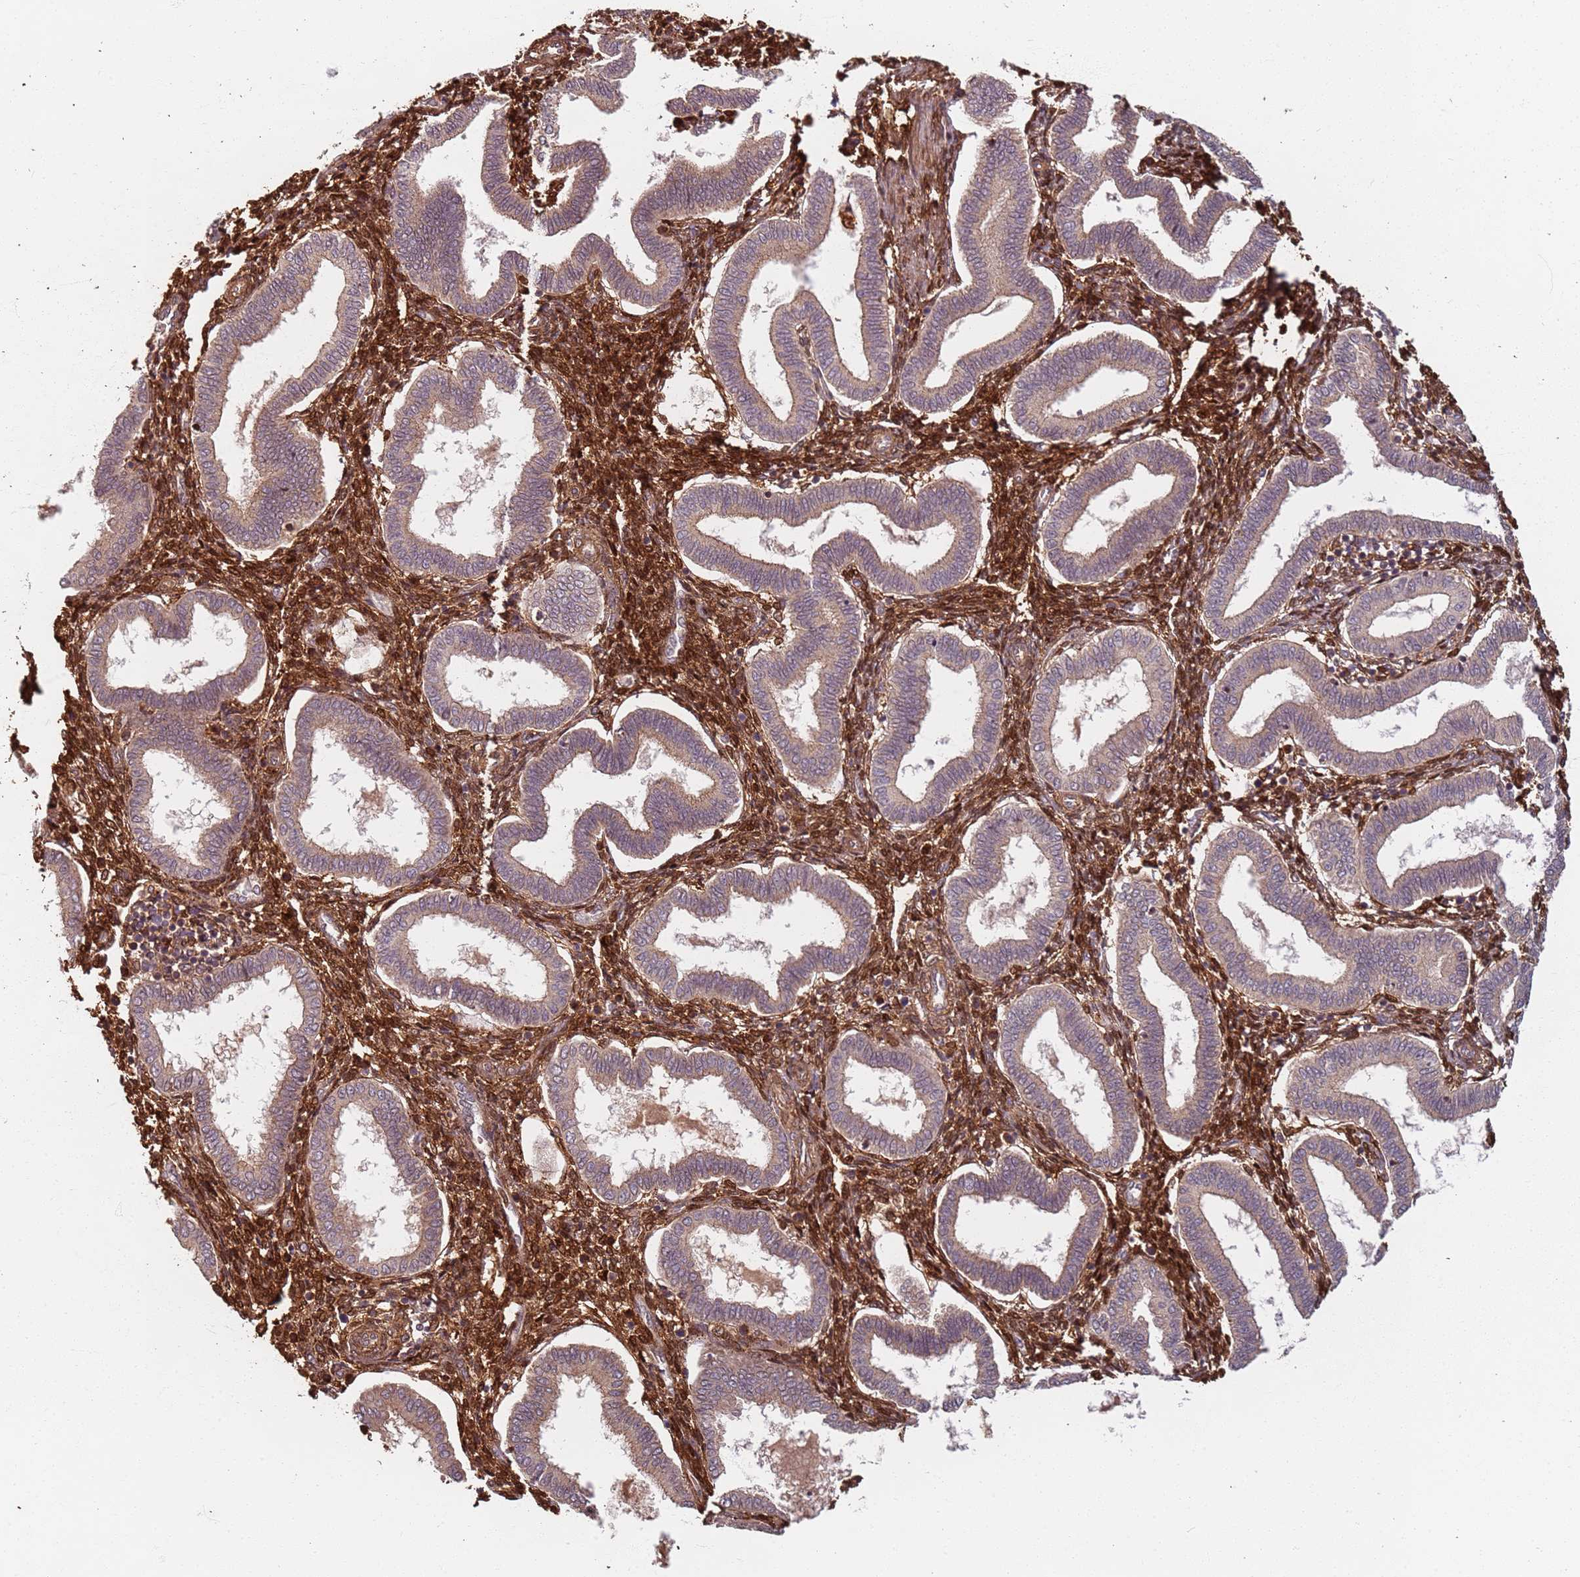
{"staining": {"intensity": "strong", "quantity": ">75%", "location": "cytoplasmic/membranous,nuclear"}, "tissue": "endometrium", "cell_type": "Cells in endometrial stroma", "image_type": "normal", "snomed": [{"axis": "morphology", "description": "Normal tissue, NOS"}, {"axis": "topography", "description": "Endometrium"}], "caption": "Cells in endometrial stroma reveal strong cytoplasmic/membranous,nuclear staining in about >75% of cells in unremarkable endometrium. Using DAB (brown) and hematoxylin (blue) stains, captured at high magnification using brightfield microscopy.", "gene": "SDCCAG8", "patient": {"sex": "female", "age": 24}}